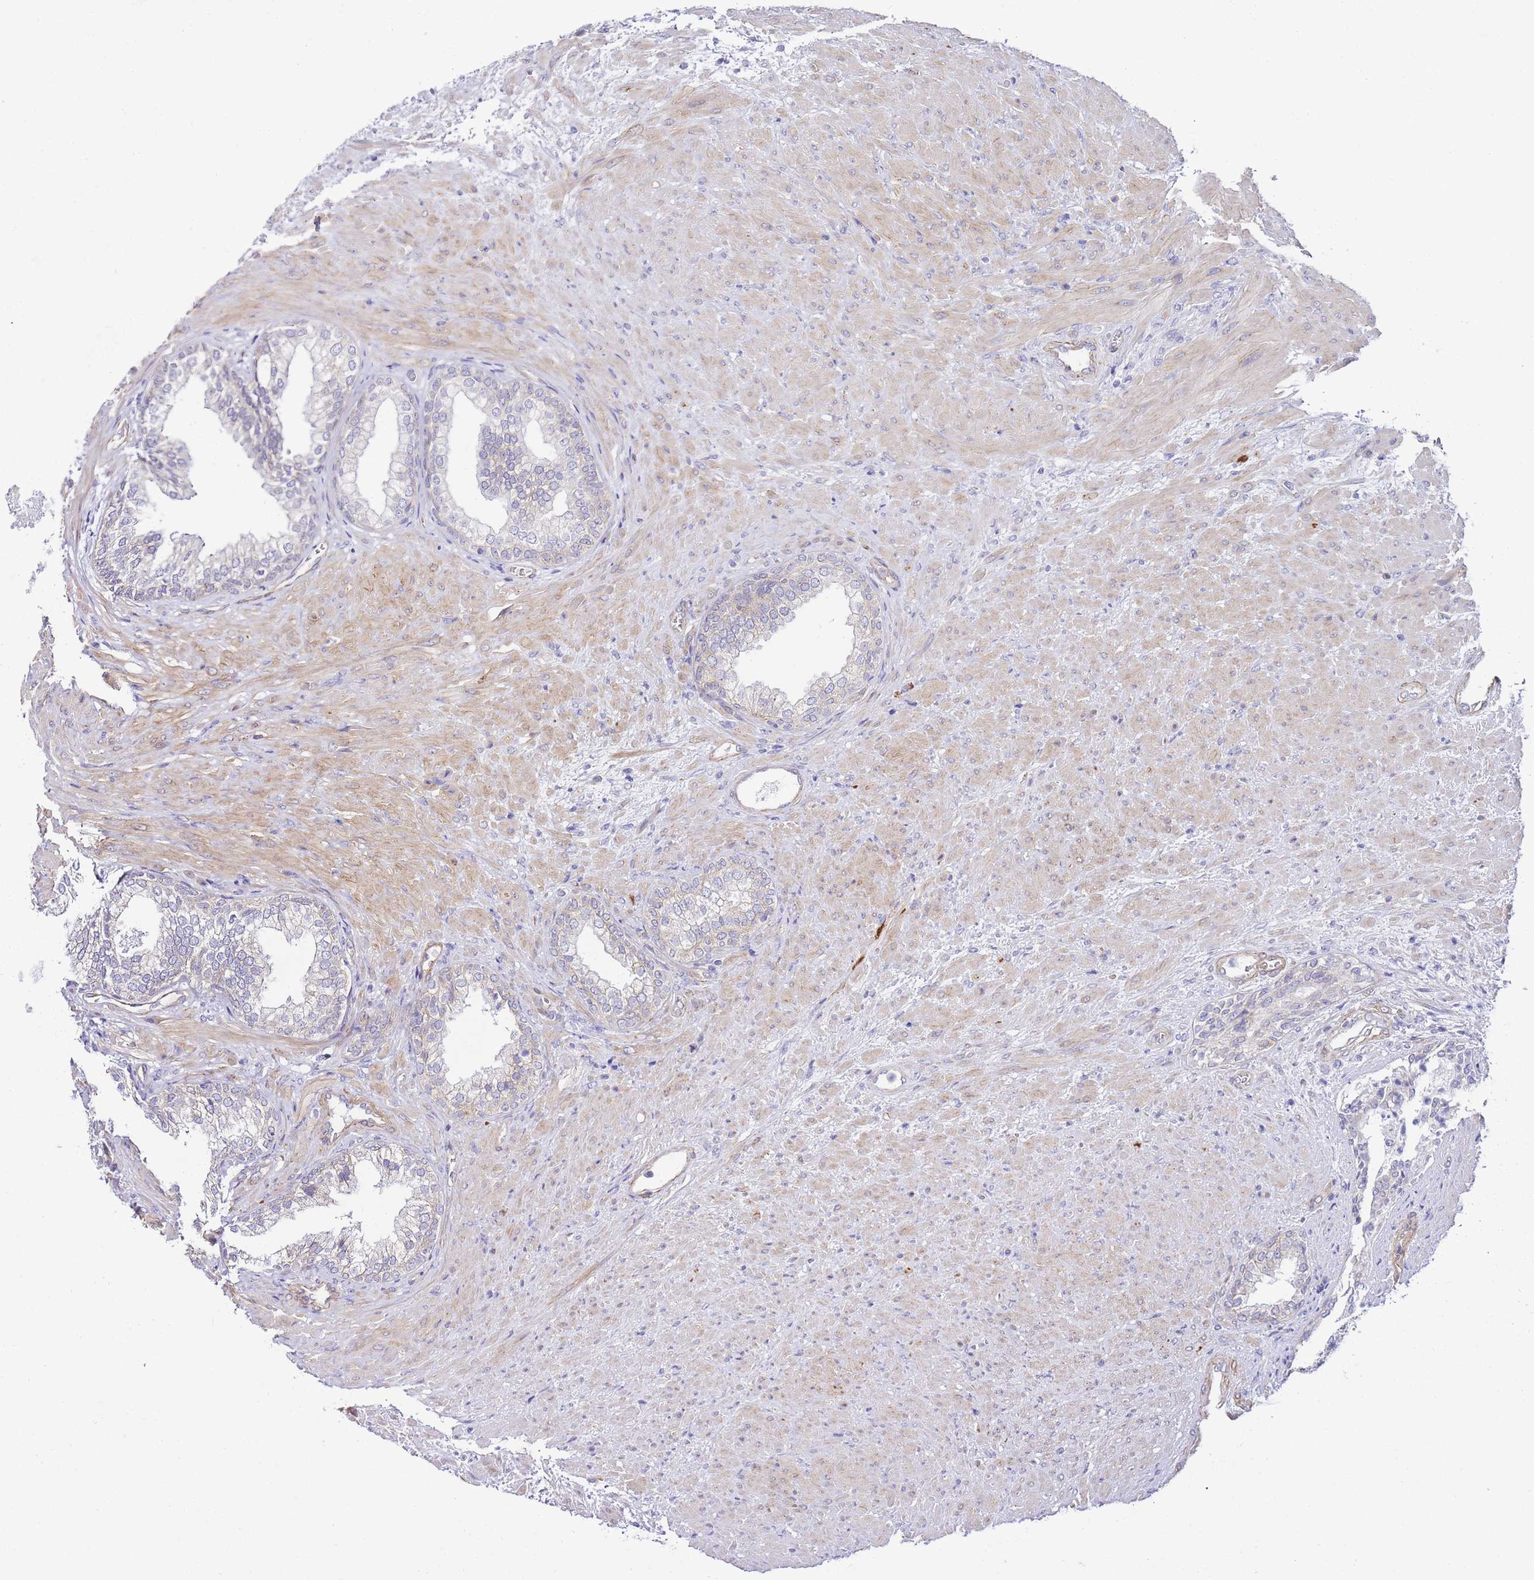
{"staining": {"intensity": "moderate", "quantity": "<25%", "location": "cytoplasmic/membranous"}, "tissue": "prostate", "cell_type": "Glandular cells", "image_type": "normal", "snomed": [{"axis": "morphology", "description": "Normal tissue, NOS"}, {"axis": "topography", "description": "Prostate"}], "caption": "DAB immunohistochemical staining of normal prostate demonstrates moderate cytoplasmic/membranous protein staining in about <25% of glandular cells.", "gene": "PDCD7", "patient": {"sex": "male", "age": 76}}